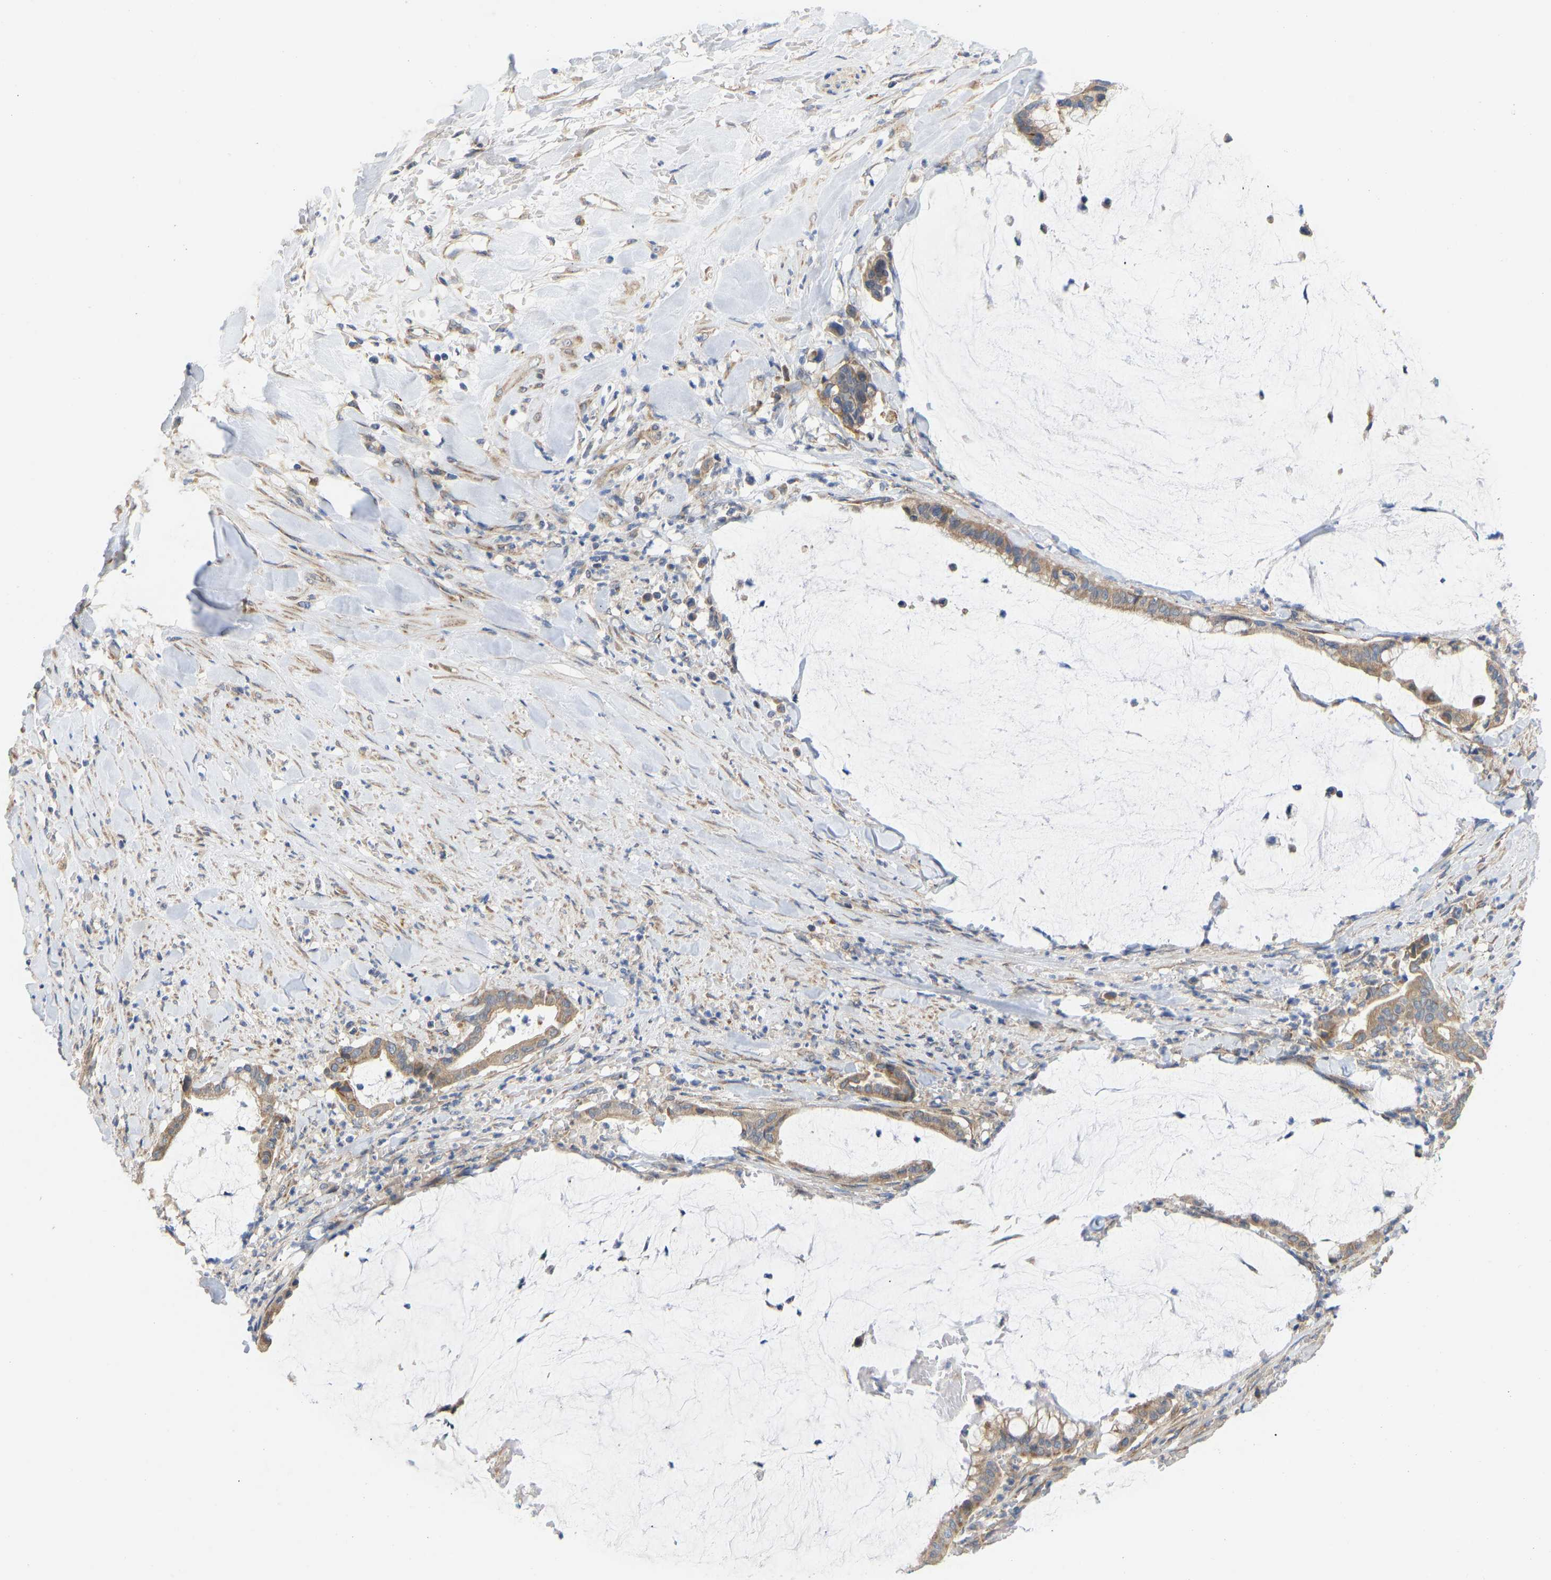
{"staining": {"intensity": "moderate", "quantity": ">75%", "location": "cytoplasmic/membranous"}, "tissue": "pancreatic cancer", "cell_type": "Tumor cells", "image_type": "cancer", "snomed": [{"axis": "morphology", "description": "Adenocarcinoma, NOS"}, {"axis": "topography", "description": "Pancreas"}], "caption": "This is a micrograph of IHC staining of pancreatic cancer, which shows moderate positivity in the cytoplasmic/membranous of tumor cells.", "gene": "HACD2", "patient": {"sex": "male", "age": 41}}